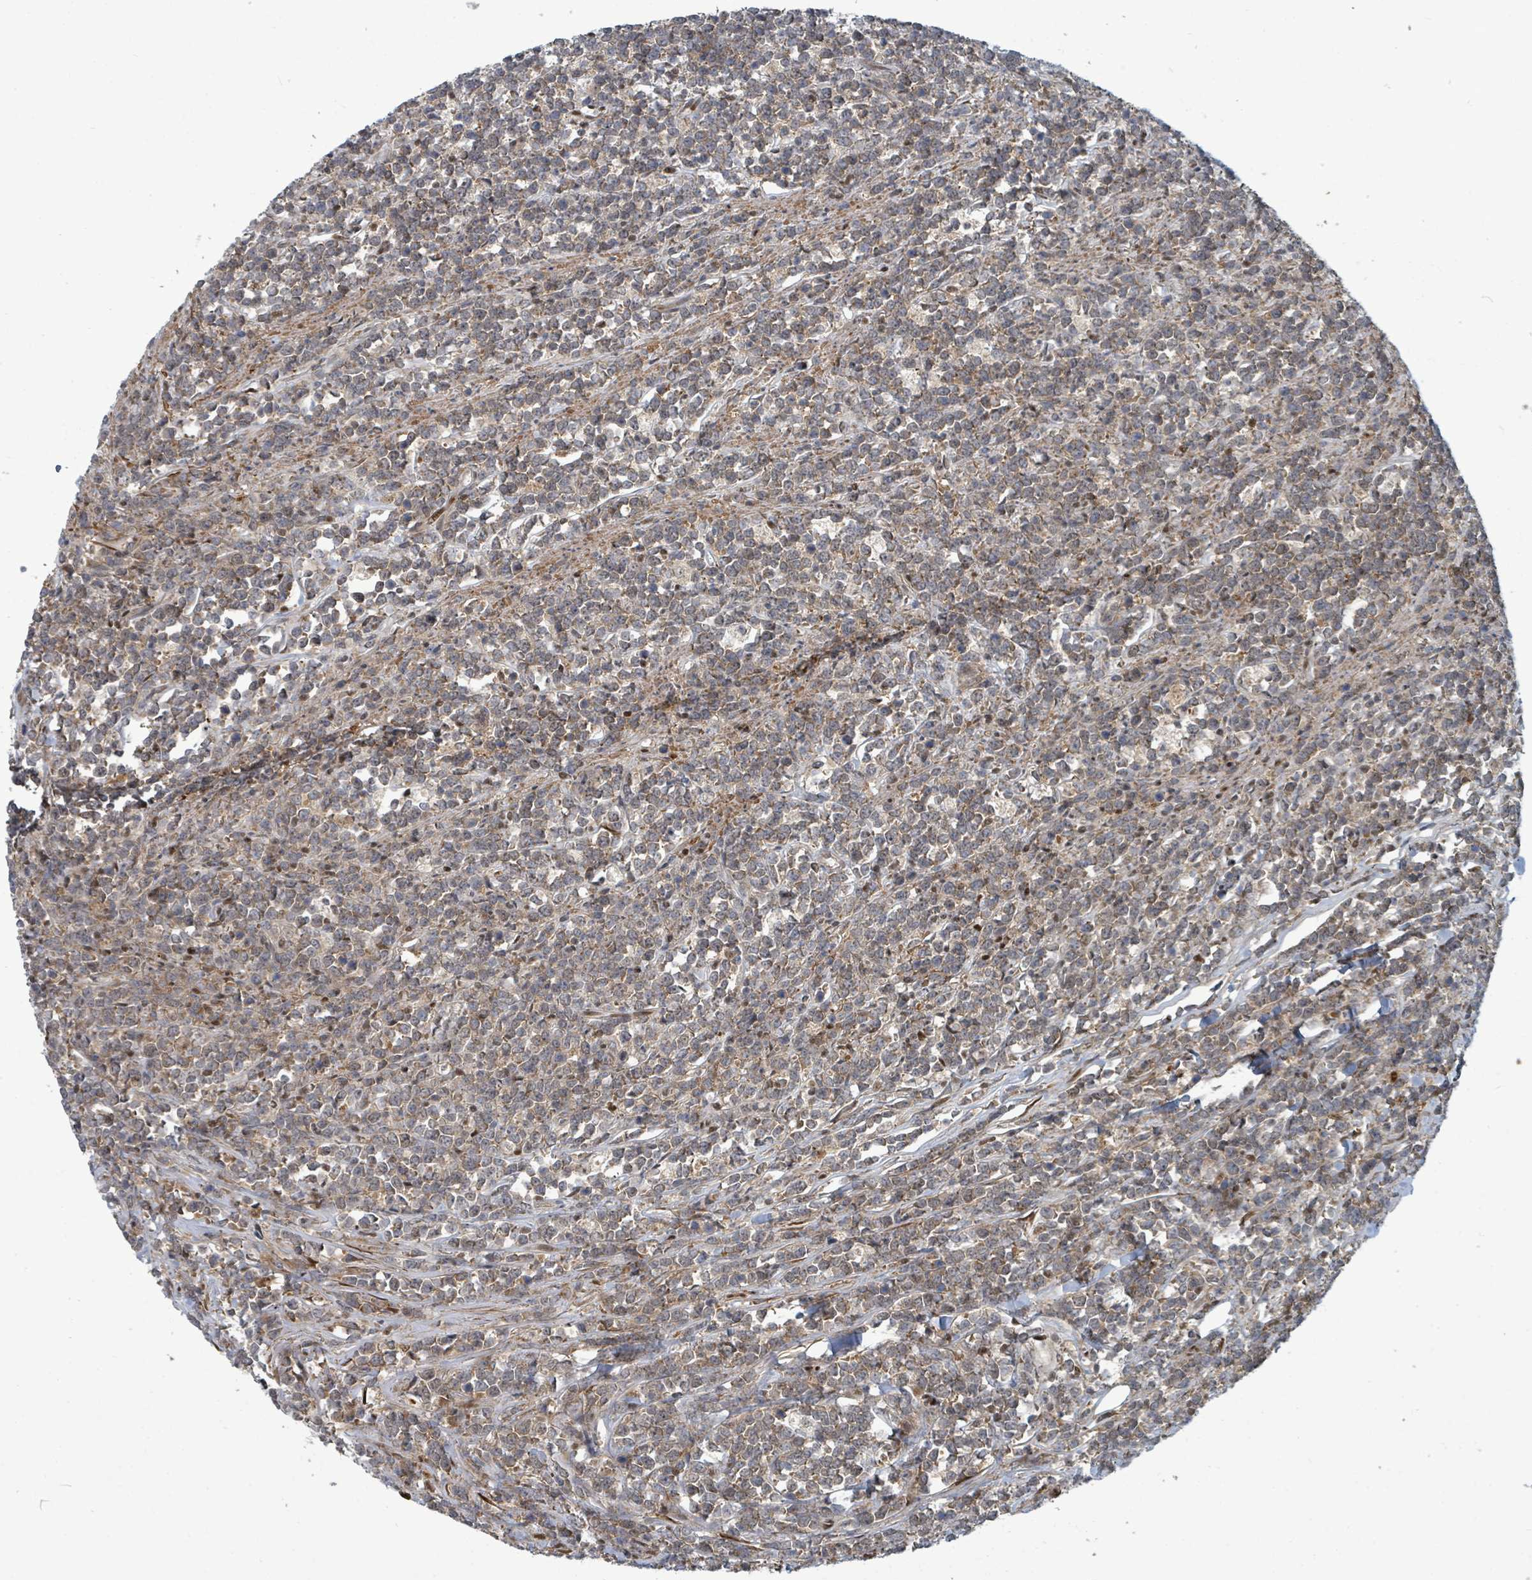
{"staining": {"intensity": "weak", "quantity": ">75%", "location": "cytoplasmic/membranous"}, "tissue": "lymphoma", "cell_type": "Tumor cells", "image_type": "cancer", "snomed": [{"axis": "morphology", "description": "Malignant lymphoma, non-Hodgkin's type, High grade"}, {"axis": "topography", "description": "Small intestine"}, {"axis": "topography", "description": "Colon"}], "caption": "Malignant lymphoma, non-Hodgkin's type (high-grade) tissue displays weak cytoplasmic/membranous expression in about >75% of tumor cells, visualized by immunohistochemistry.", "gene": "TRDMT1", "patient": {"sex": "male", "age": 8}}